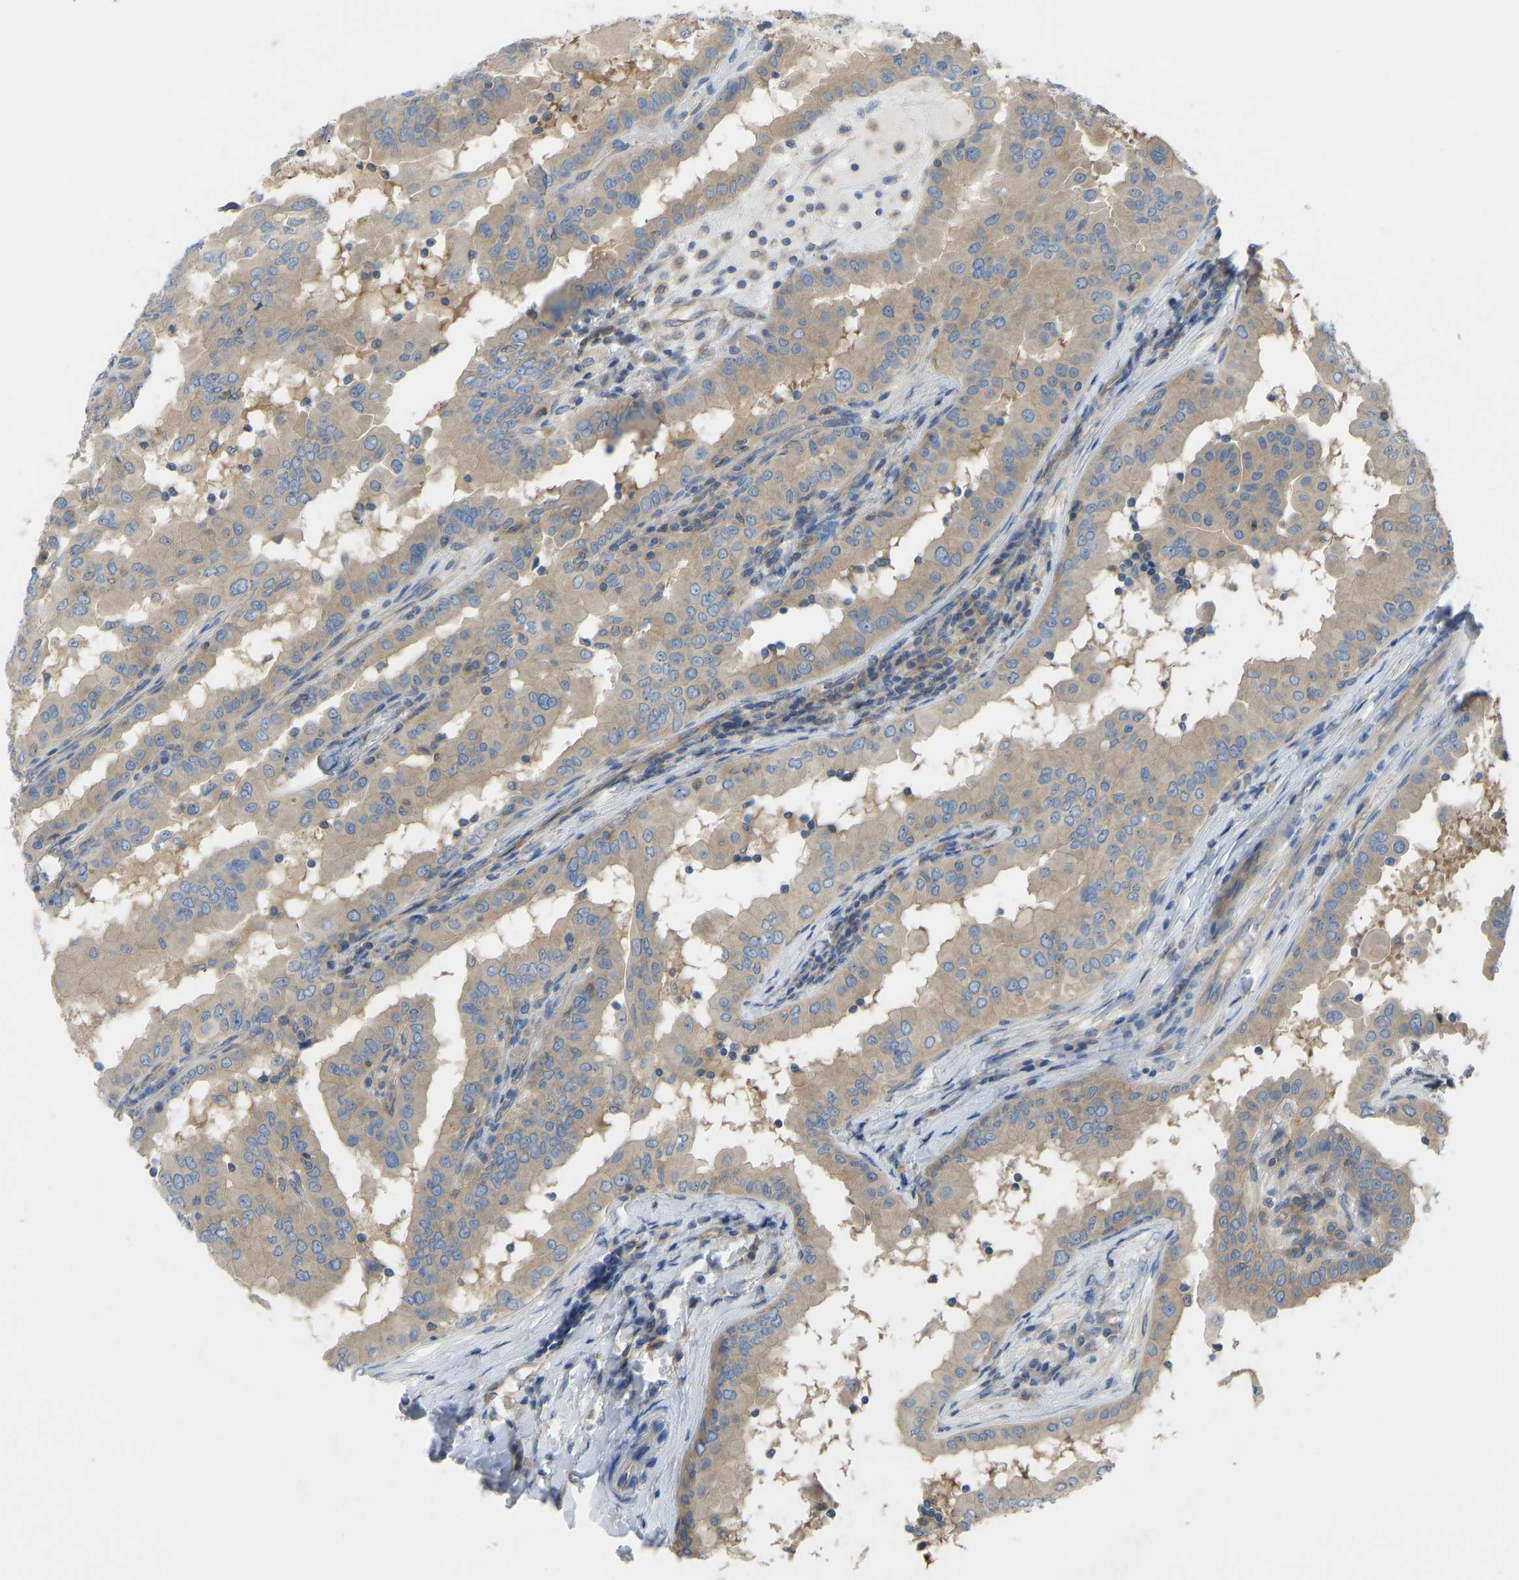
{"staining": {"intensity": "moderate", "quantity": ">75%", "location": "cytoplasmic/membranous"}, "tissue": "thyroid cancer", "cell_type": "Tumor cells", "image_type": "cancer", "snomed": [{"axis": "morphology", "description": "Papillary adenocarcinoma, NOS"}, {"axis": "topography", "description": "Thyroid gland"}], "caption": "Immunohistochemical staining of papillary adenocarcinoma (thyroid) reveals medium levels of moderate cytoplasmic/membranous protein expression in approximately >75% of tumor cells.", "gene": "PPP3CA", "patient": {"sex": "male", "age": 33}}